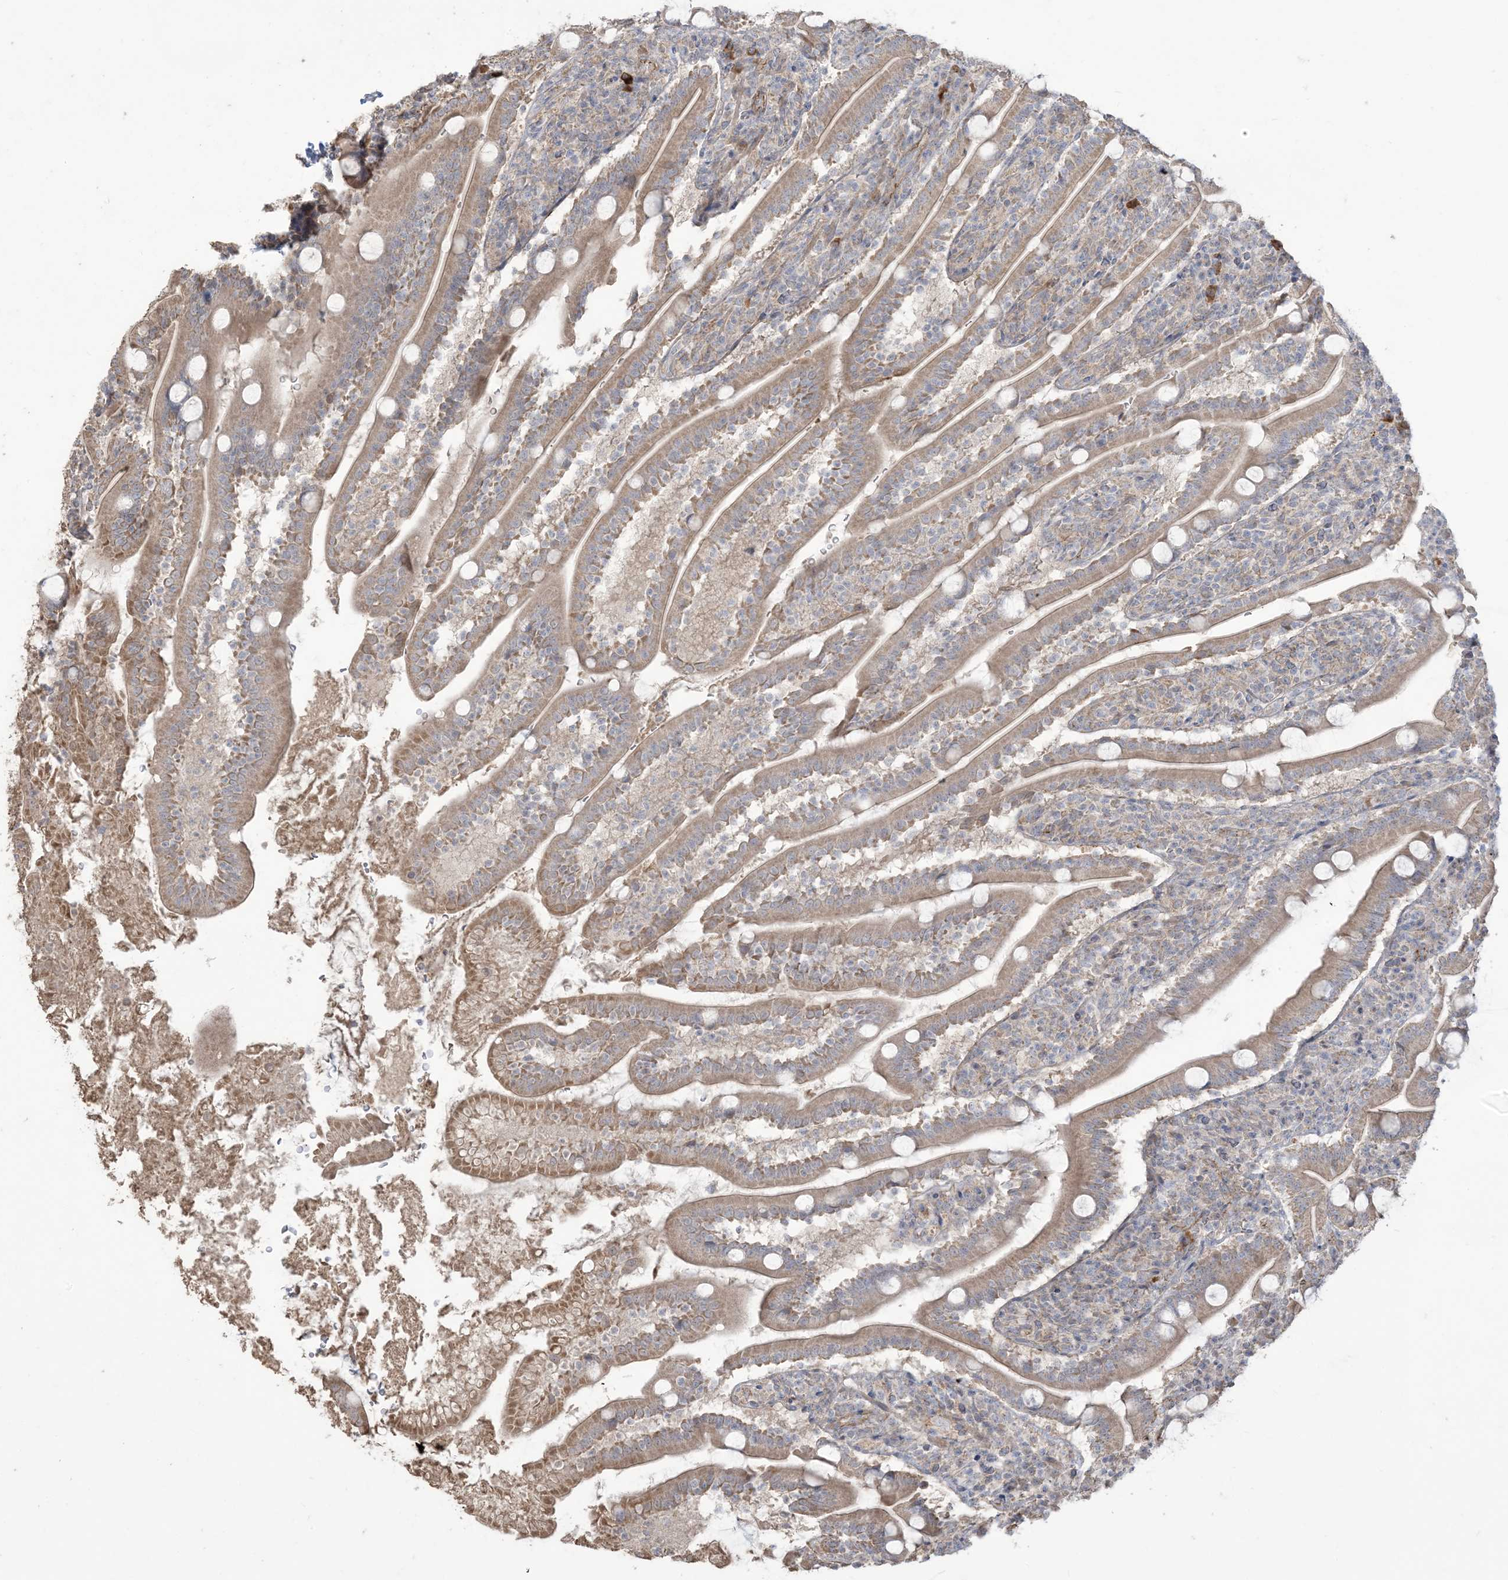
{"staining": {"intensity": "weak", "quantity": ">75%", "location": "cytoplasmic/membranous"}, "tissue": "duodenum", "cell_type": "Glandular cells", "image_type": "normal", "snomed": [{"axis": "morphology", "description": "Normal tissue, NOS"}, {"axis": "topography", "description": "Duodenum"}], "caption": "A low amount of weak cytoplasmic/membranous expression is identified in approximately >75% of glandular cells in benign duodenum. (DAB IHC with brightfield microscopy, high magnification).", "gene": "KLHL18", "patient": {"sex": "male", "age": 35}}